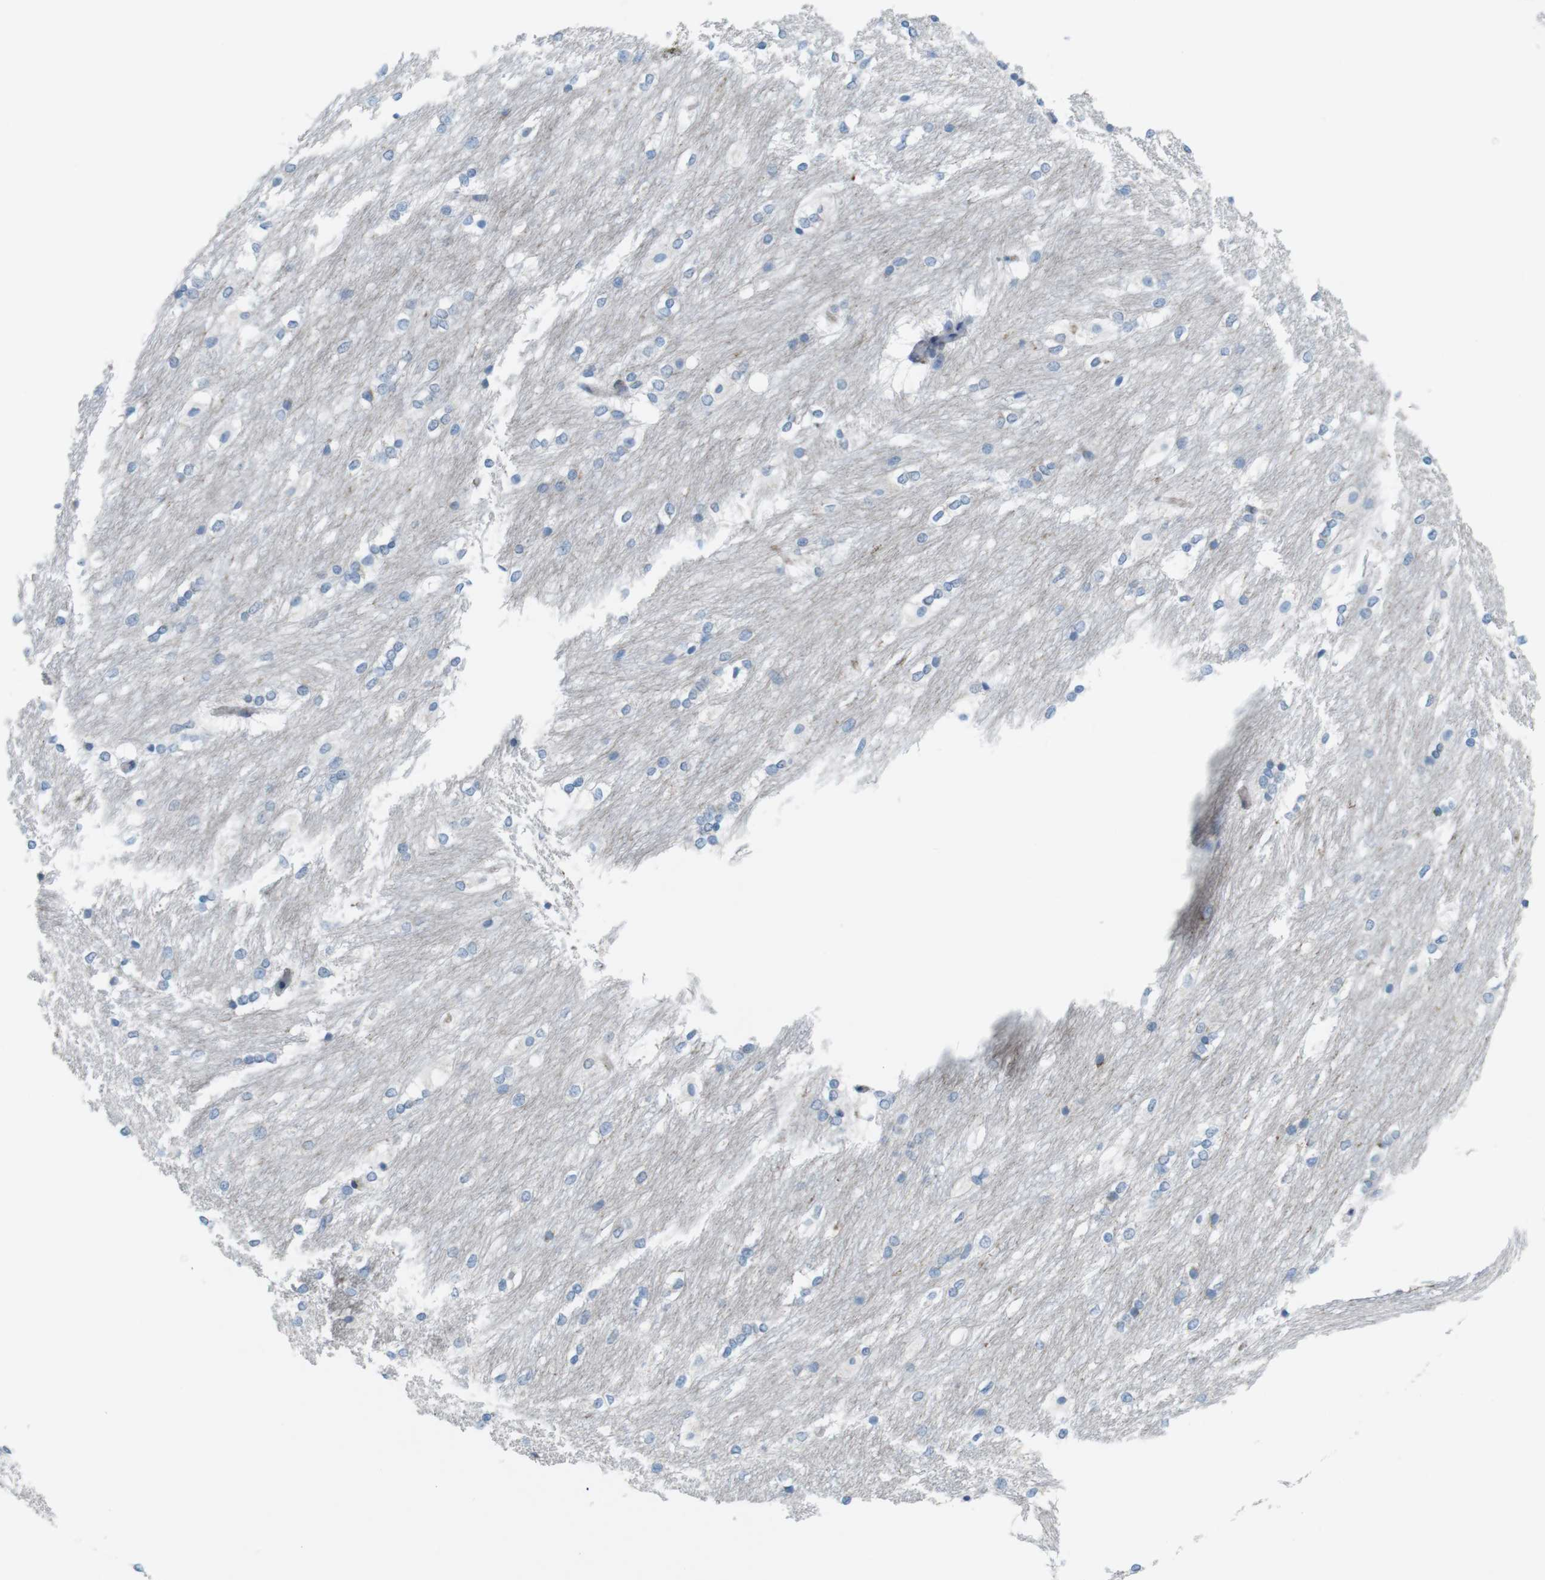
{"staining": {"intensity": "negative", "quantity": "none", "location": "none"}, "tissue": "caudate", "cell_type": "Glial cells", "image_type": "normal", "snomed": [{"axis": "morphology", "description": "Normal tissue, NOS"}, {"axis": "topography", "description": "Lateral ventricle wall"}], "caption": "High magnification brightfield microscopy of unremarkable caudate stained with DAB (3,3'-diaminobenzidine) (brown) and counterstained with hematoxylin (blue): glial cells show no significant staining.", "gene": "MYH9", "patient": {"sex": "female", "age": 19}}